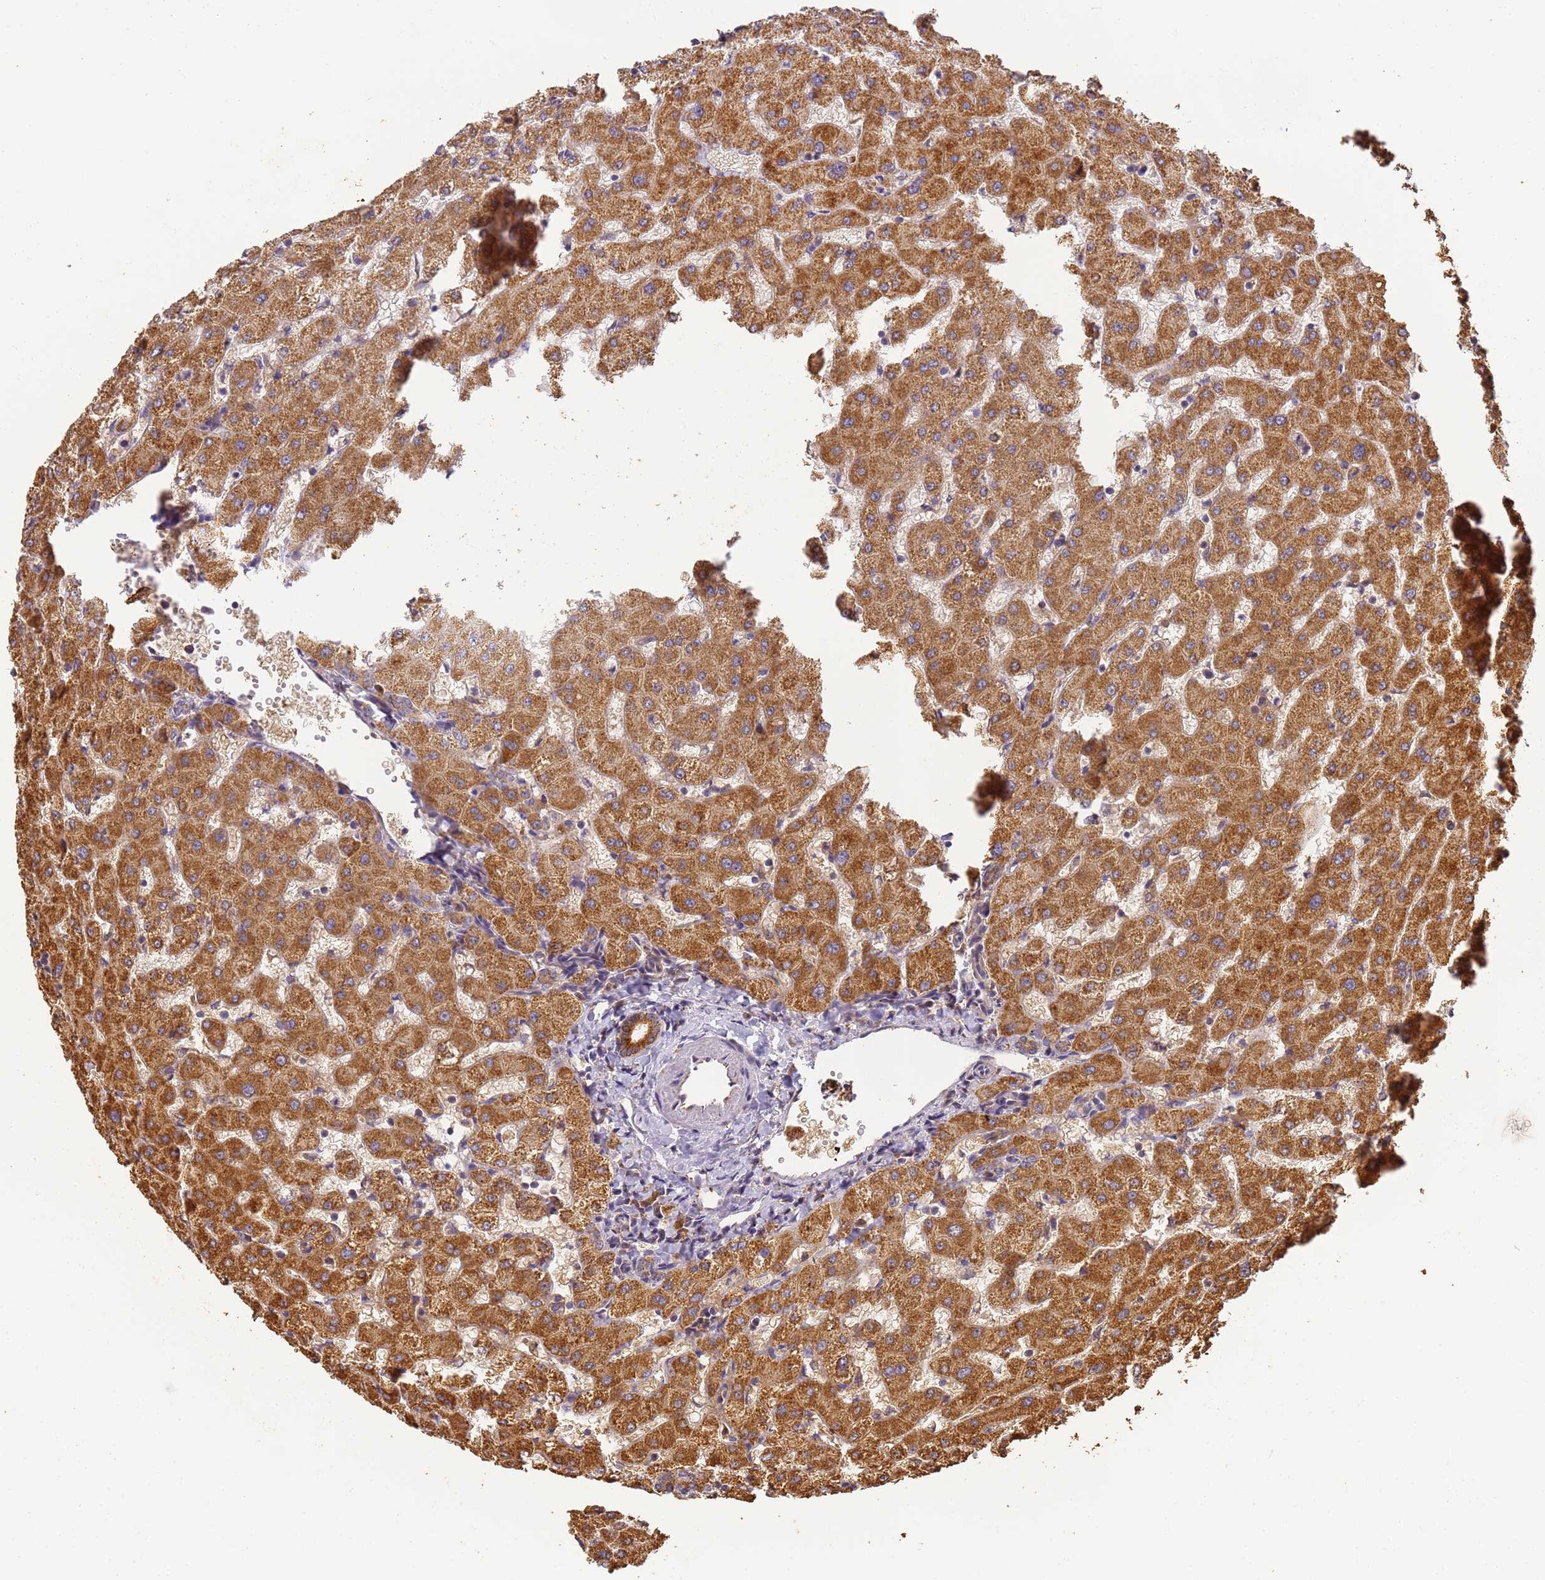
{"staining": {"intensity": "strong", "quantity": ">75%", "location": "cytoplasmic/membranous"}, "tissue": "liver", "cell_type": "Cholangiocytes", "image_type": "normal", "snomed": [{"axis": "morphology", "description": "Normal tissue, NOS"}, {"axis": "topography", "description": "Liver"}], "caption": "This micrograph reveals immunohistochemistry (IHC) staining of normal human liver, with high strong cytoplasmic/membranous expression in about >75% of cholangiocytes.", "gene": "TIGAR", "patient": {"sex": "female", "age": 63}}